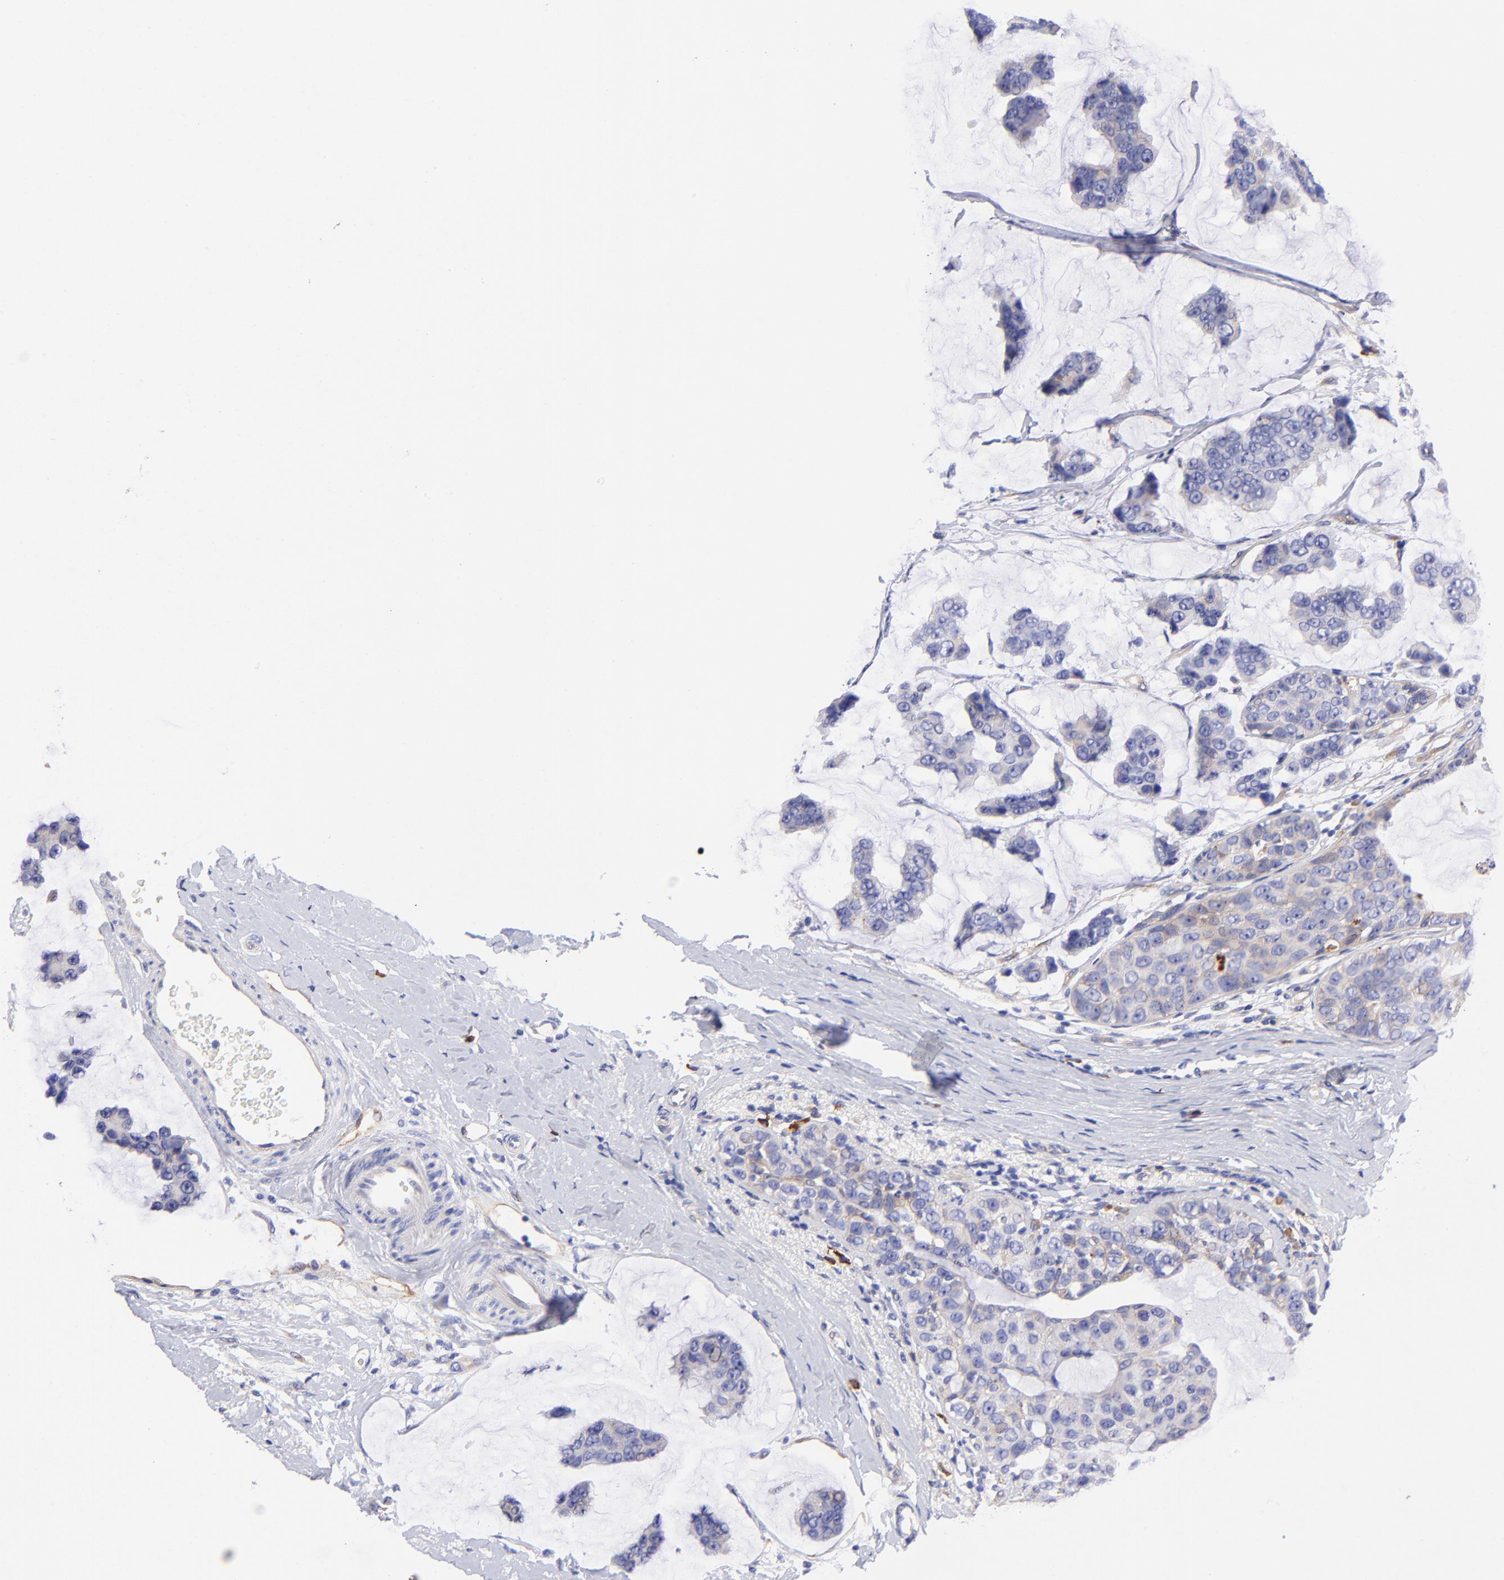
{"staining": {"intensity": "weak", "quantity": "25%-75%", "location": "cytoplasmic/membranous"}, "tissue": "breast cancer", "cell_type": "Tumor cells", "image_type": "cancer", "snomed": [{"axis": "morphology", "description": "Normal tissue, NOS"}, {"axis": "morphology", "description": "Duct carcinoma"}, {"axis": "topography", "description": "Breast"}], "caption": "This is a photomicrograph of immunohistochemistry (IHC) staining of breast cancer, which shows weak positivity in the cytoplasmic/membranous of tumor cells.", "gene": "PPFIBP1", "patient": {"sex": "female", "age": 50}}